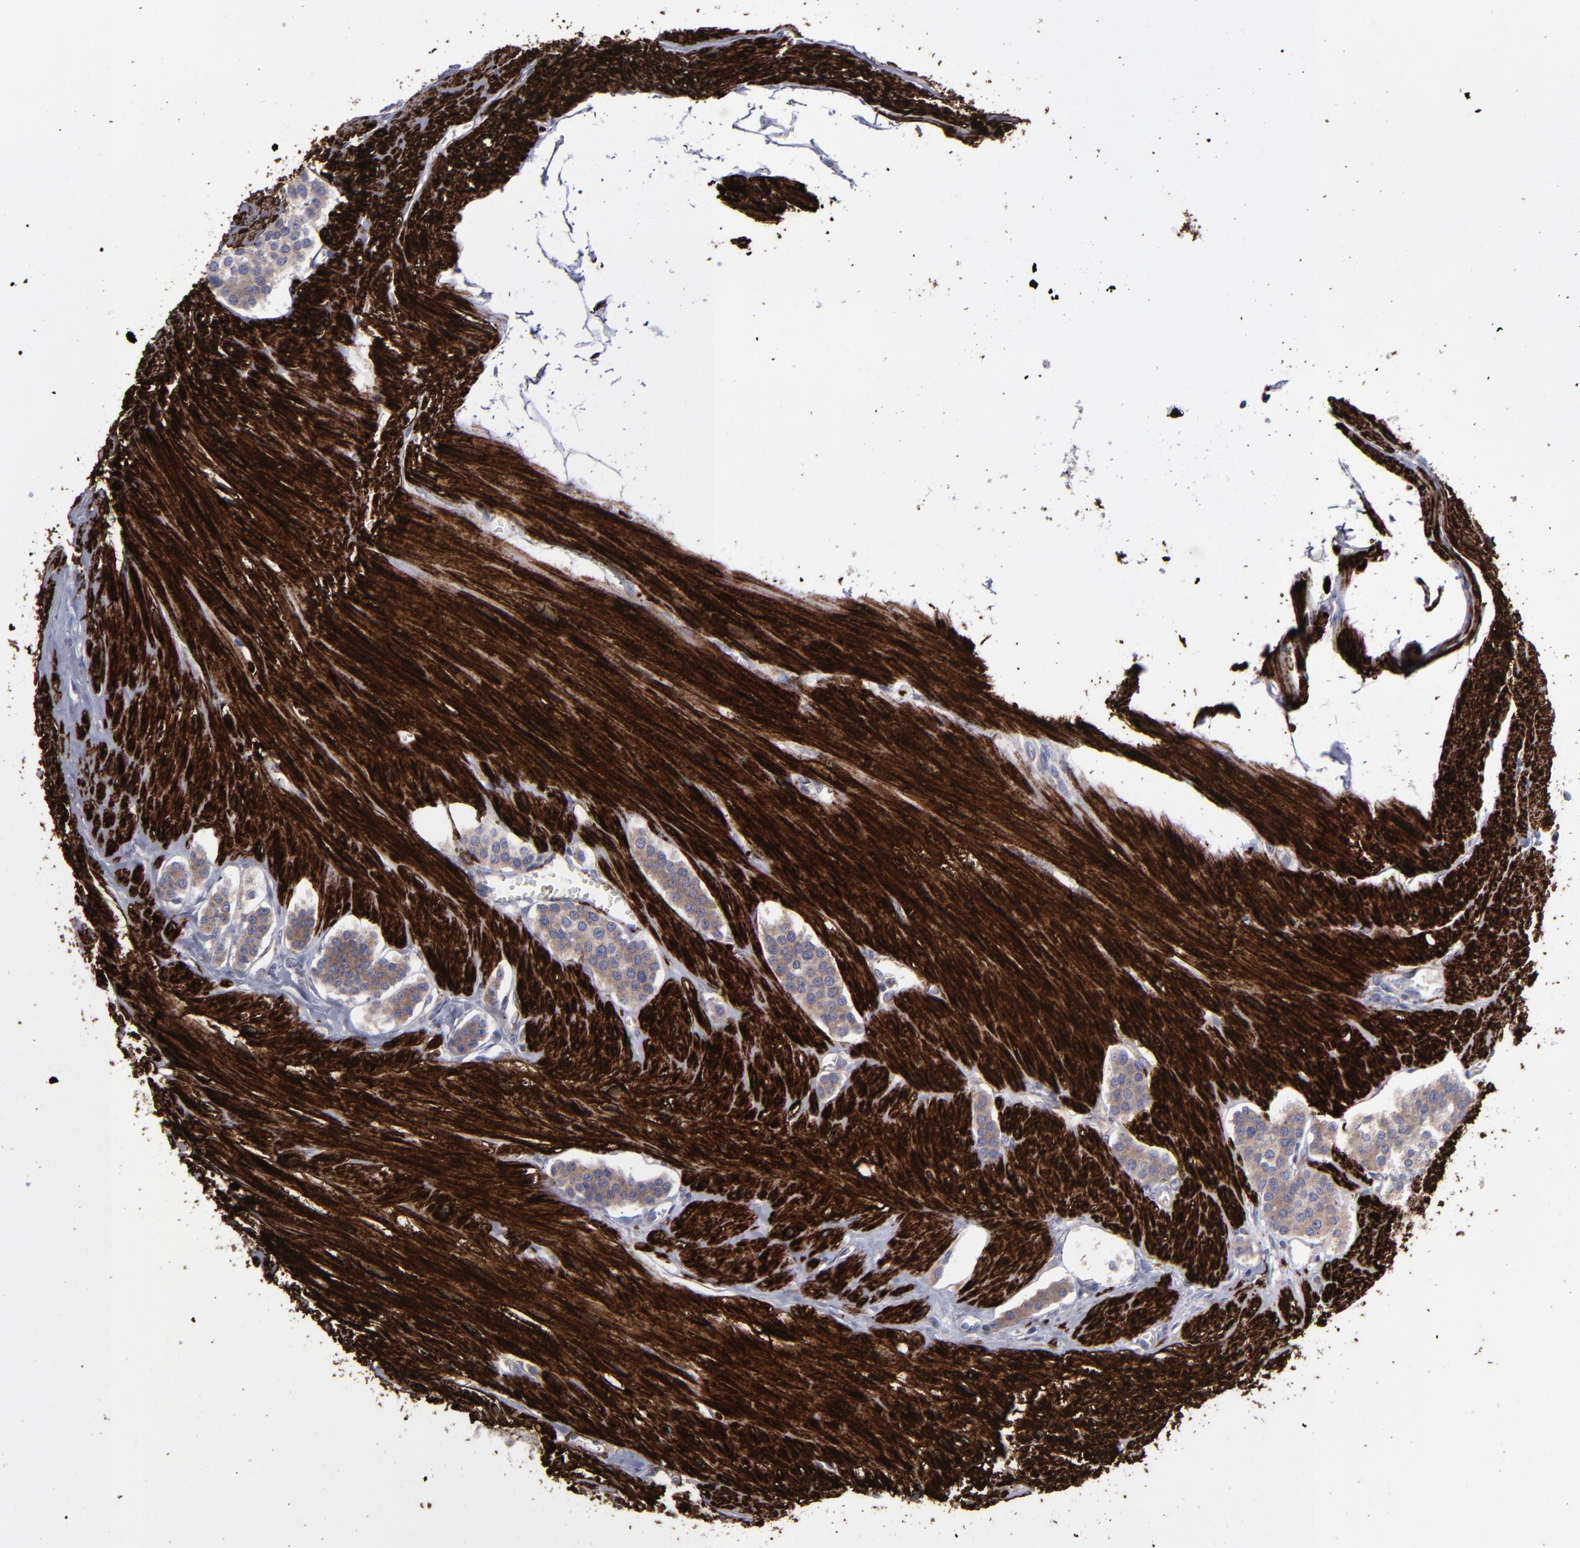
{"staining": {"intensity": "weak", "quantity": ">75%", "location": "cytoplasmic/membranous"}, "tissue": "carcinoid", "cell_type": "Tumor cells", "image_type": "cancer", "snomed": [{"axis": "morphology", "description": "Carcinoid, malignant, NOS"}, {"axis": "topography", "description": "Small intestine"}], "caption": "Protein expression analysis of malignant carcinoid reveals weak cytoplasmic/membranous staining in about >75% of tumor cells.", "gene": "SLMAP", "patient": {"sex": "male", "age": 60}}